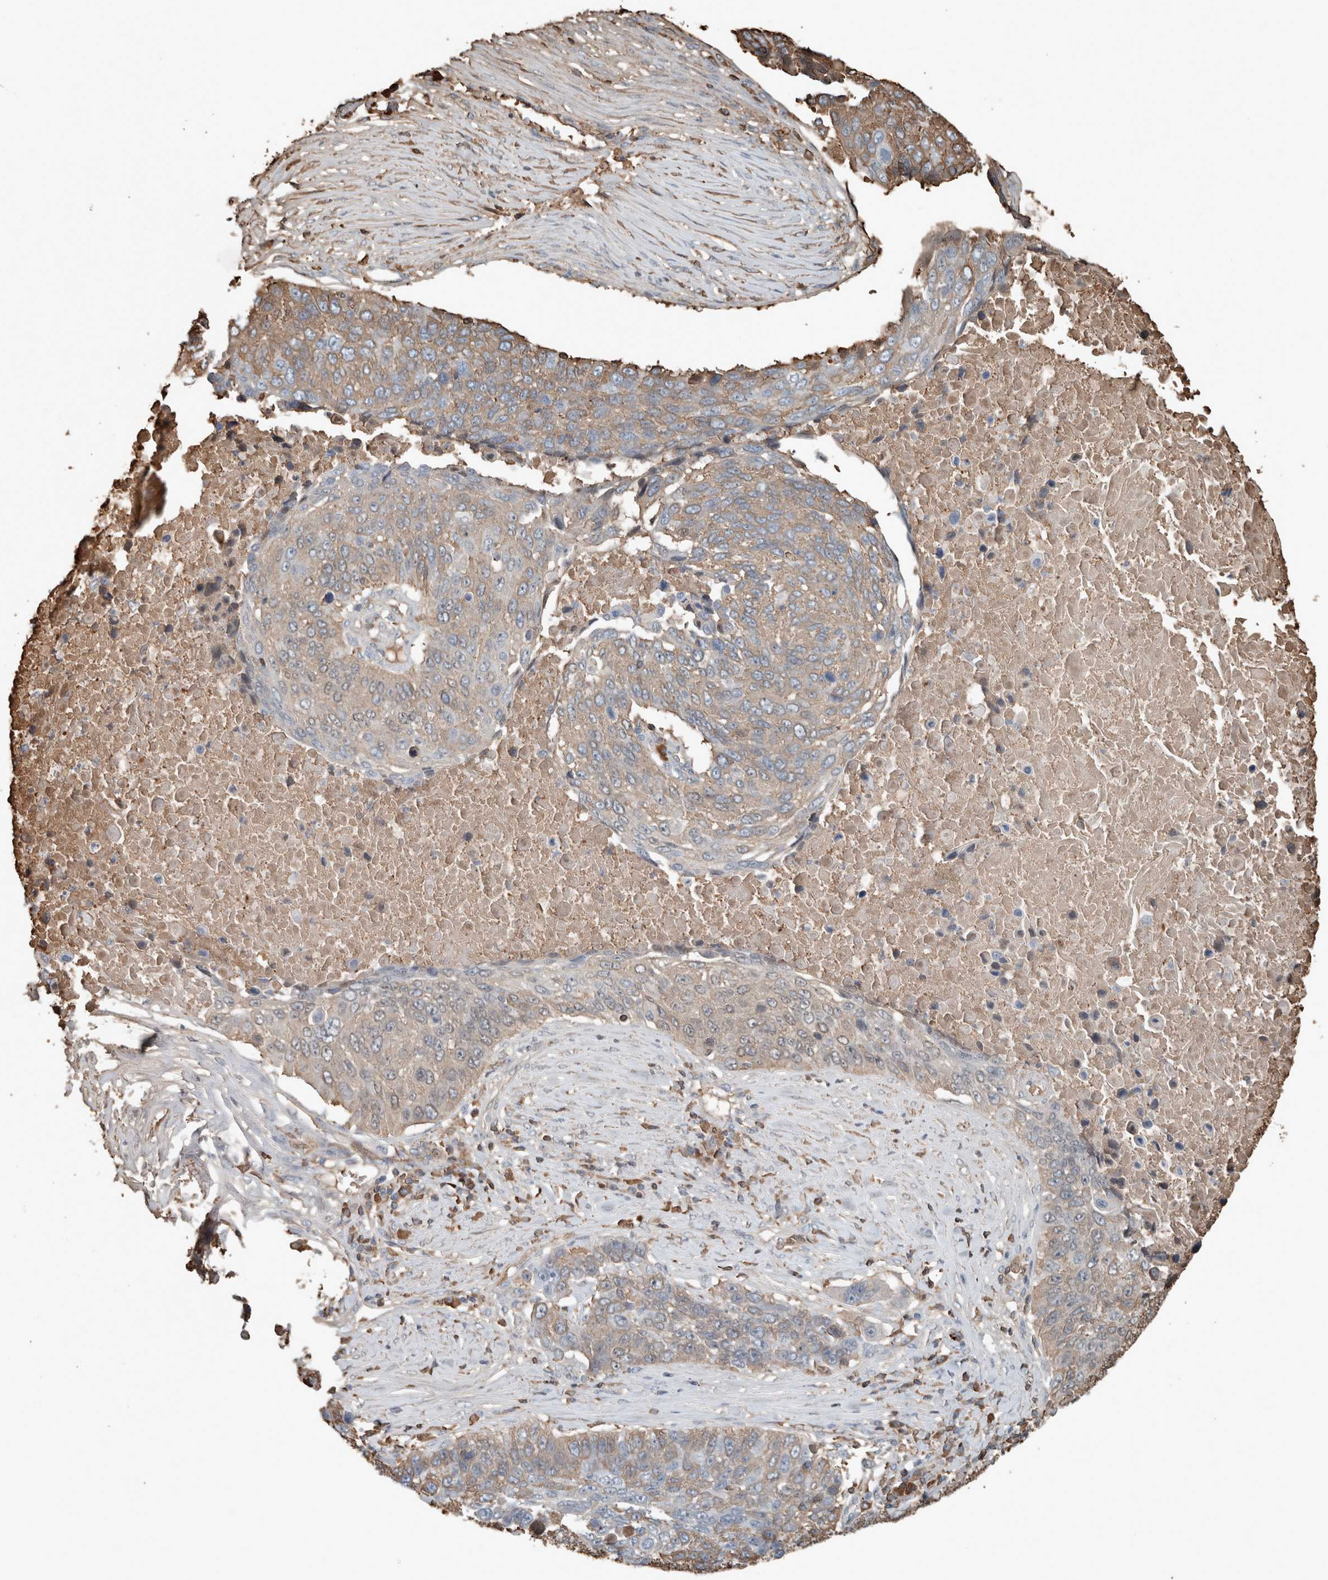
{"staining": {"intensity": "weak", "quantity": ">75%", "location": "cytoplasmic/membranous"}, "tissue": "lung cancer", "cell_type": "Tumor cells", "image_type": "cancer", "snomed": [{"axis": "morphology", "description": "Squamous cell carcinoma, NOS"}, {"axis": "topography", "description": "Lung"}], "caption": "Weak cytoplasmic/membranous protein positivity is present in approximately >75% of tumor cells in squamous cell carcinoma (lung). (DAB (3,3'-diaminobenzidine) IHC with brightfield microscopy, high magnification).", "gene": "USP34", "patient": {"sex": "male", "age": 66}}